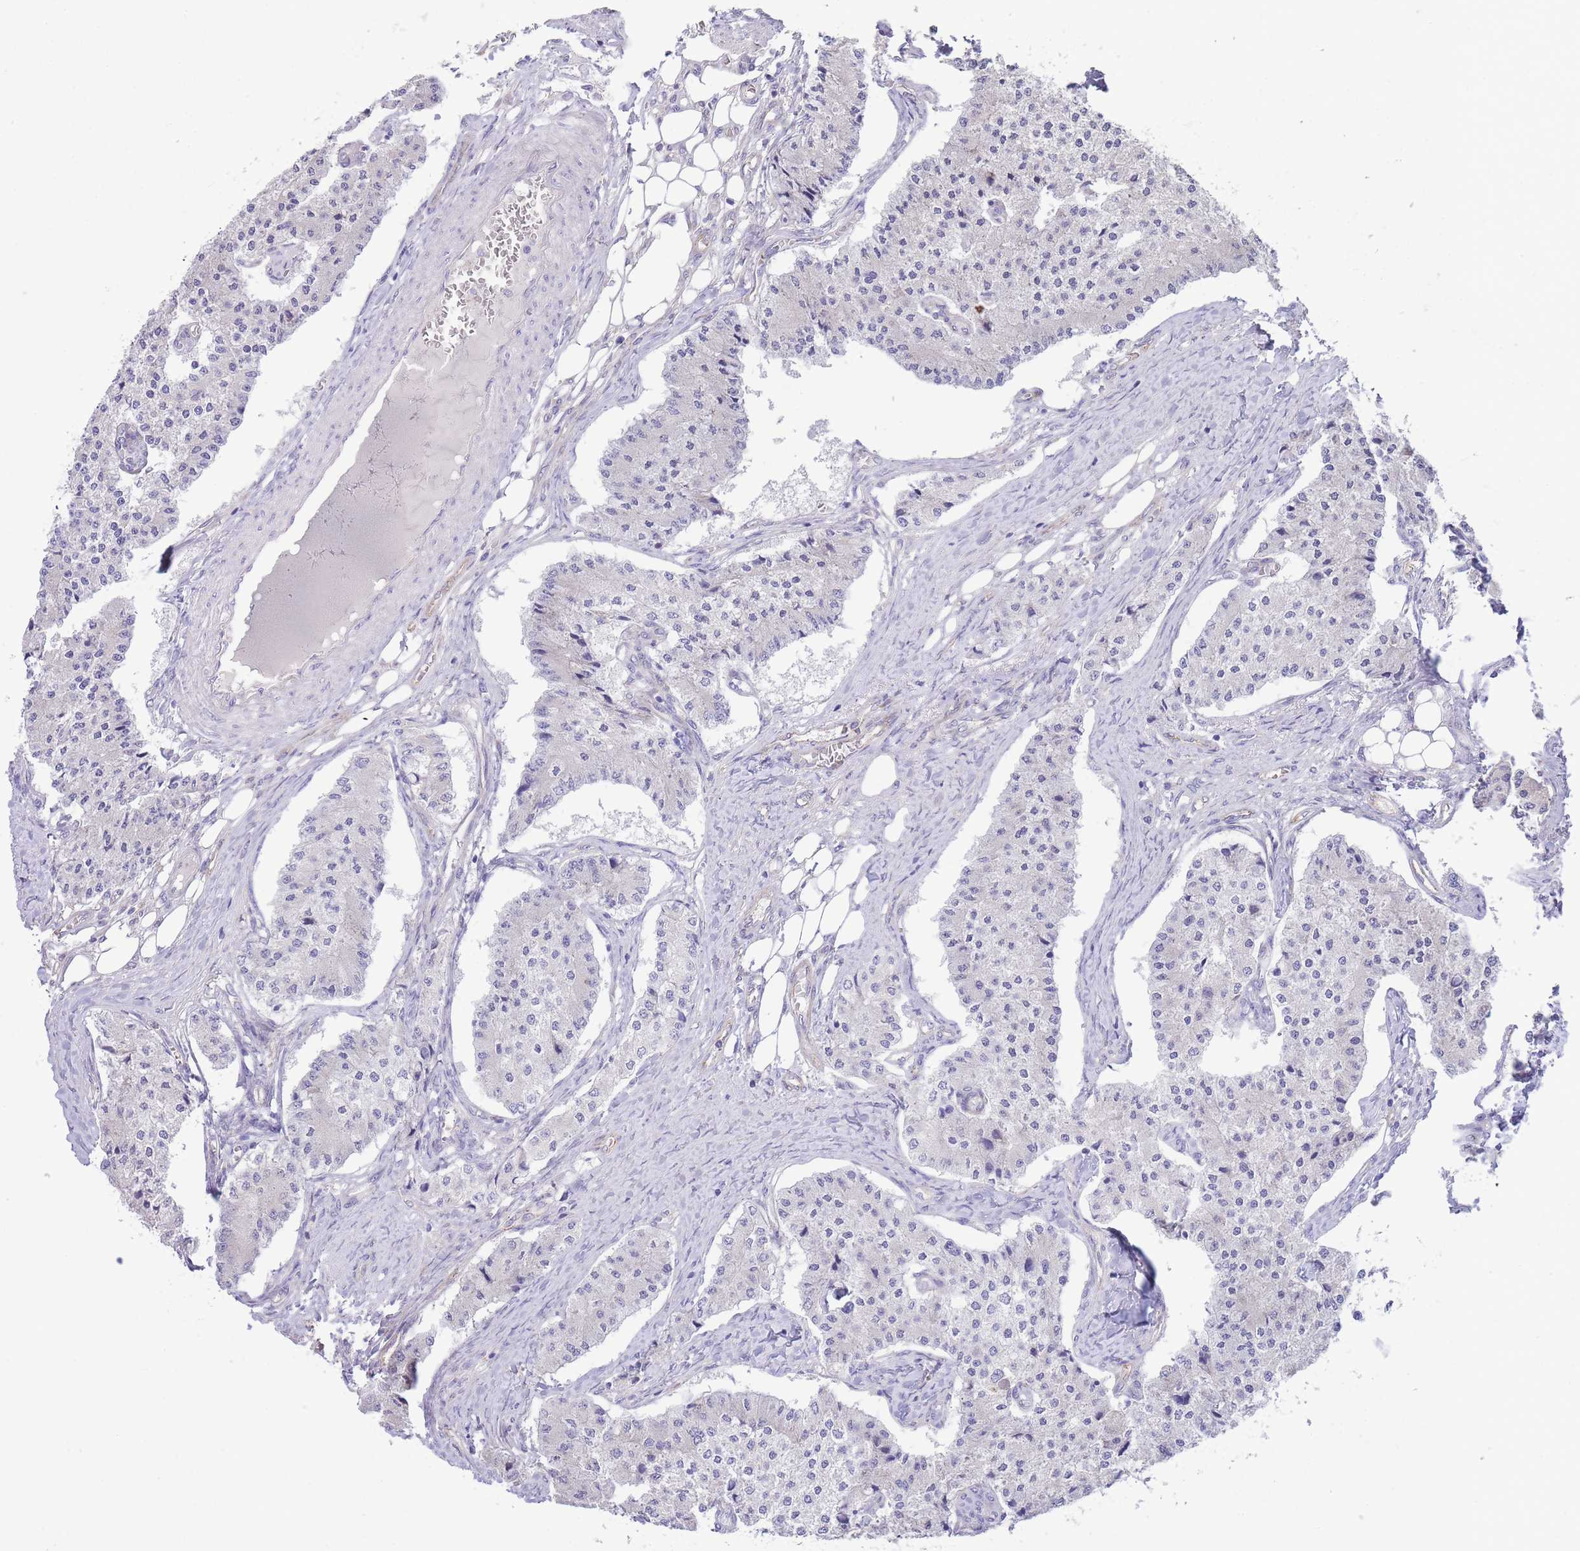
{"staining": {"intensity": "negative", "quantity": "none", "location": "none"}, "tissue": "carcinoid", "cell_type": "Tumor cells", "image_type": "cancer", "snomed": [{"axis": "morphology", "description": "Carcinoid, malignant, NOS"}, {"axis": "topography", "description": "Colon"}], "caption": "DAB immunohistochemical staining of human malignant carcinoid displays no significant staining in tumor cells.", "gene": "DET1", "patient": {"sex": "female", "age": 52}}